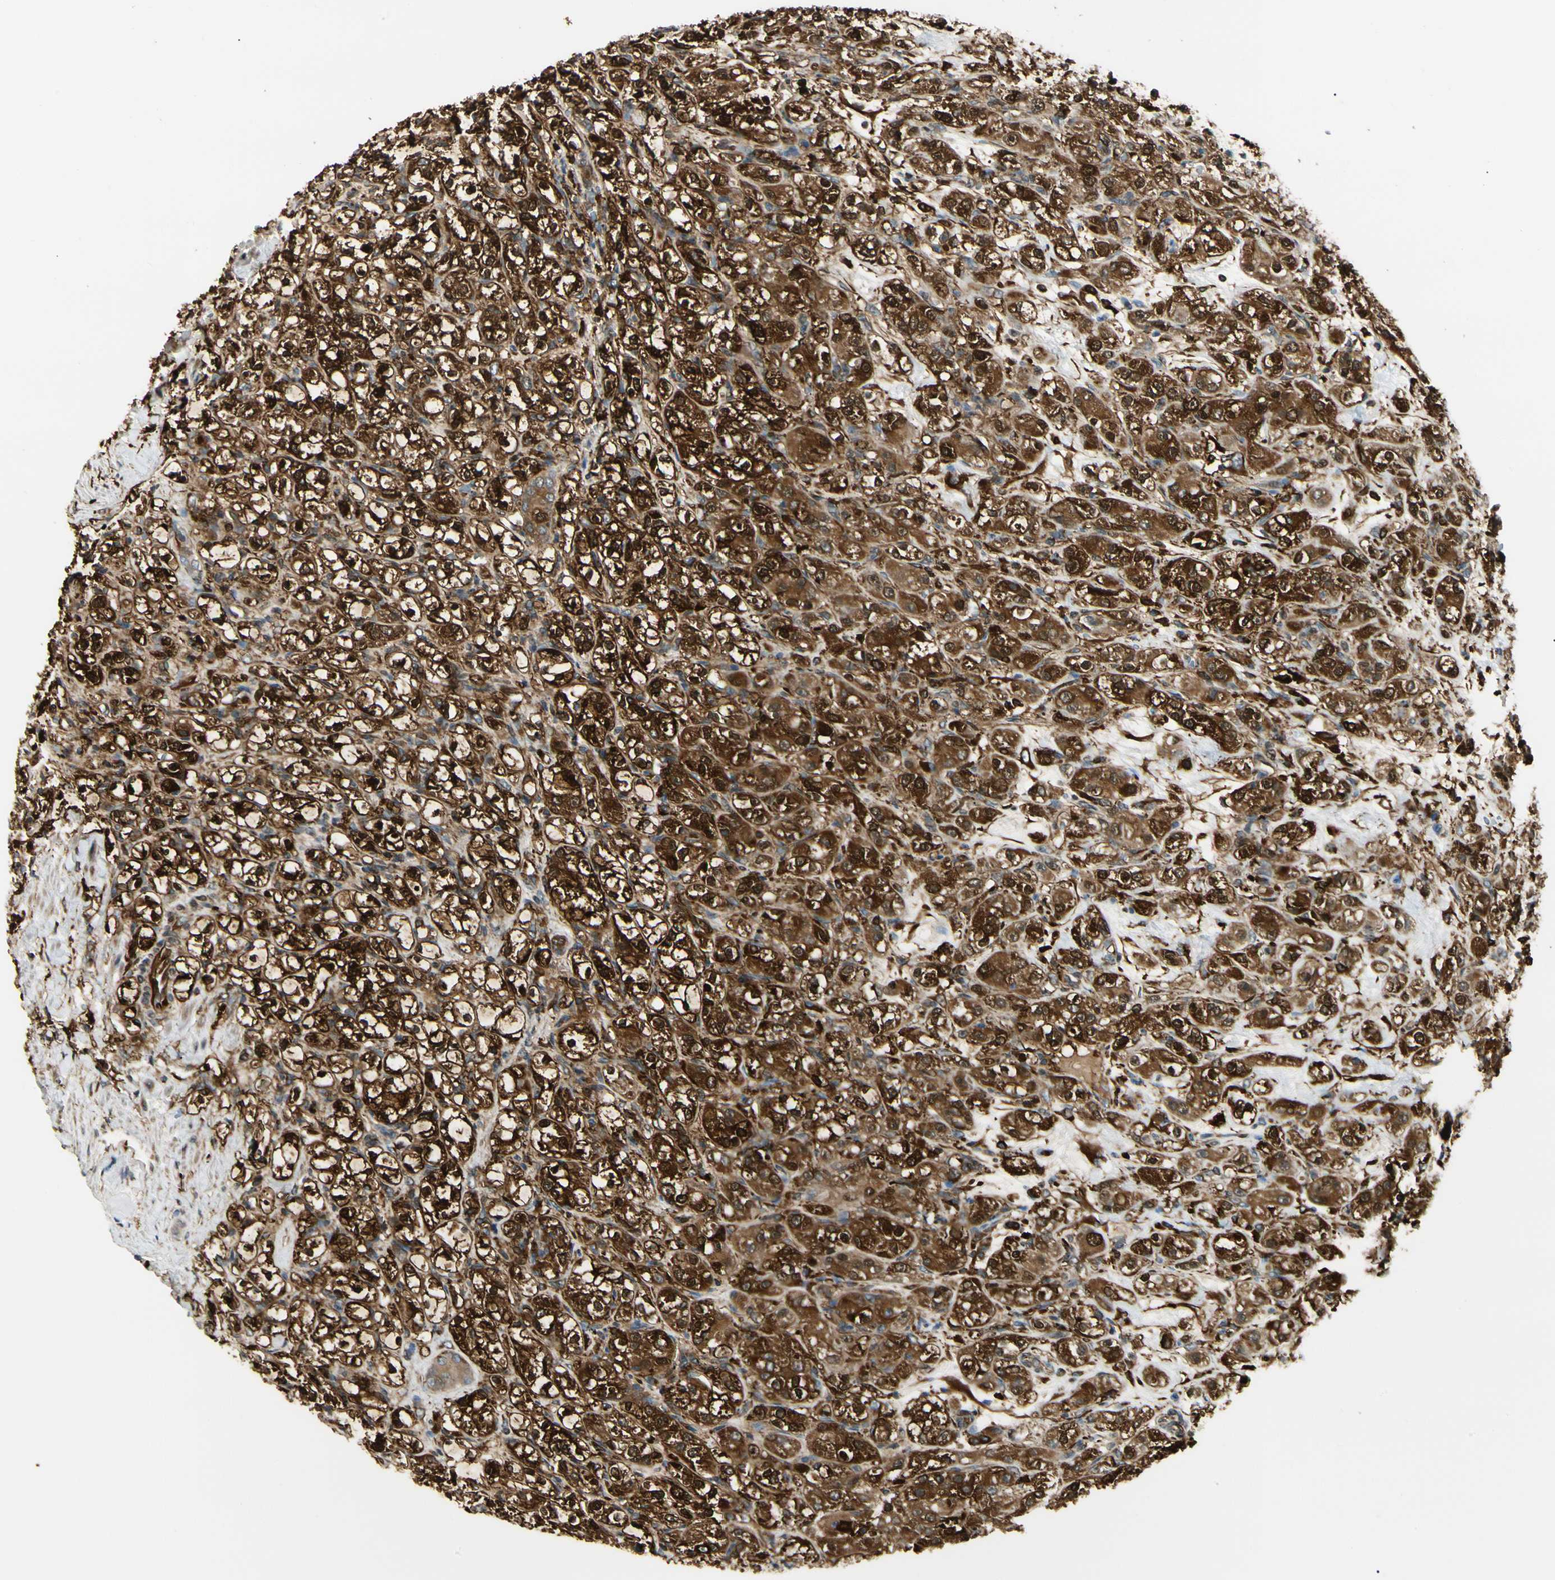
{"staining": {"intensity": "strong", "quantity": ">75%", "location": "cytoplasmic/membranous,nuclear"}, "tissue": "renal cancer", "cell_type": "Tumor cells", "image_type": "cancer", "snomed": [{"axis": "morphology", "description": "Normal tissue, NOS"}, {"axis": "morphology", "description": "Adenocarcinoma, NOS"}, {"axis": "topography", "description": "Kidney"}], "caption": "This histopathology image reveals renal cancer stained with immunohistochemistry to label a protein in brown. The cytoplasmic/membranous and nuclear of tumor cells show strong positivity for the protein. Nuclei are counter-stained blue.", "gene": "FTH1", "patient": {"sex": "male", "age": 61}}